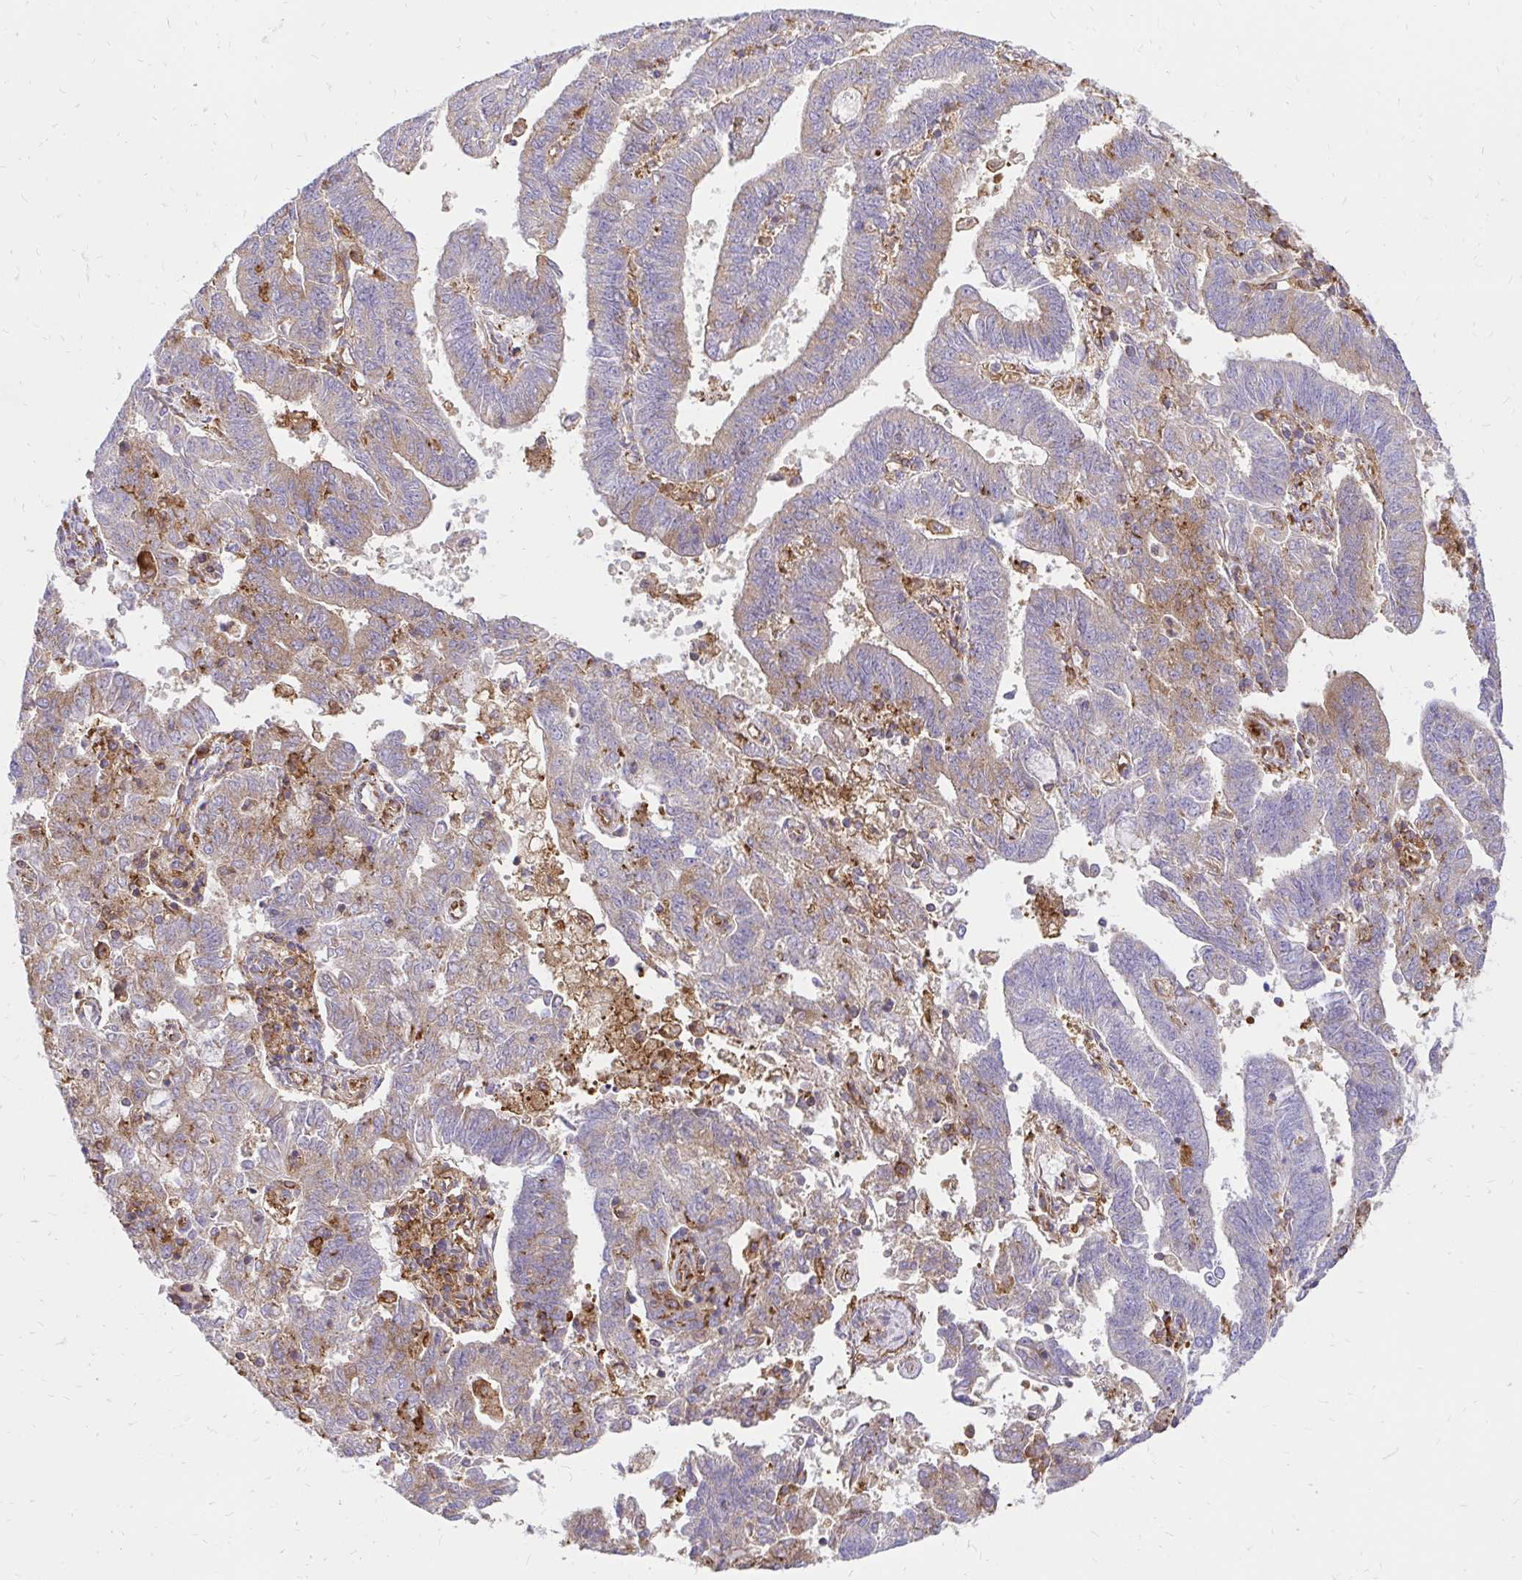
{"staining": {"intensity": "weak", "quantity": "25%-75%", "location": "cytoplasmic/membranous"}, "tissue": "endometrial cancer", "cell_type": "Tumor cells", "image_type": "cancer", "snomed": [{"axis": "morphology", "description": "Adenocarcinoma, NOS"}, {"axis": "topography", "description": "Endometrium"}], "caption": "The image exhibits a brown stain indicating the presence of a protein in the cytoplasmic/membranous of tumor cells in adenocarcinoma (endometrial).", "gene": "ABCB10", "patient": {"sex": "female", "age": 82}}